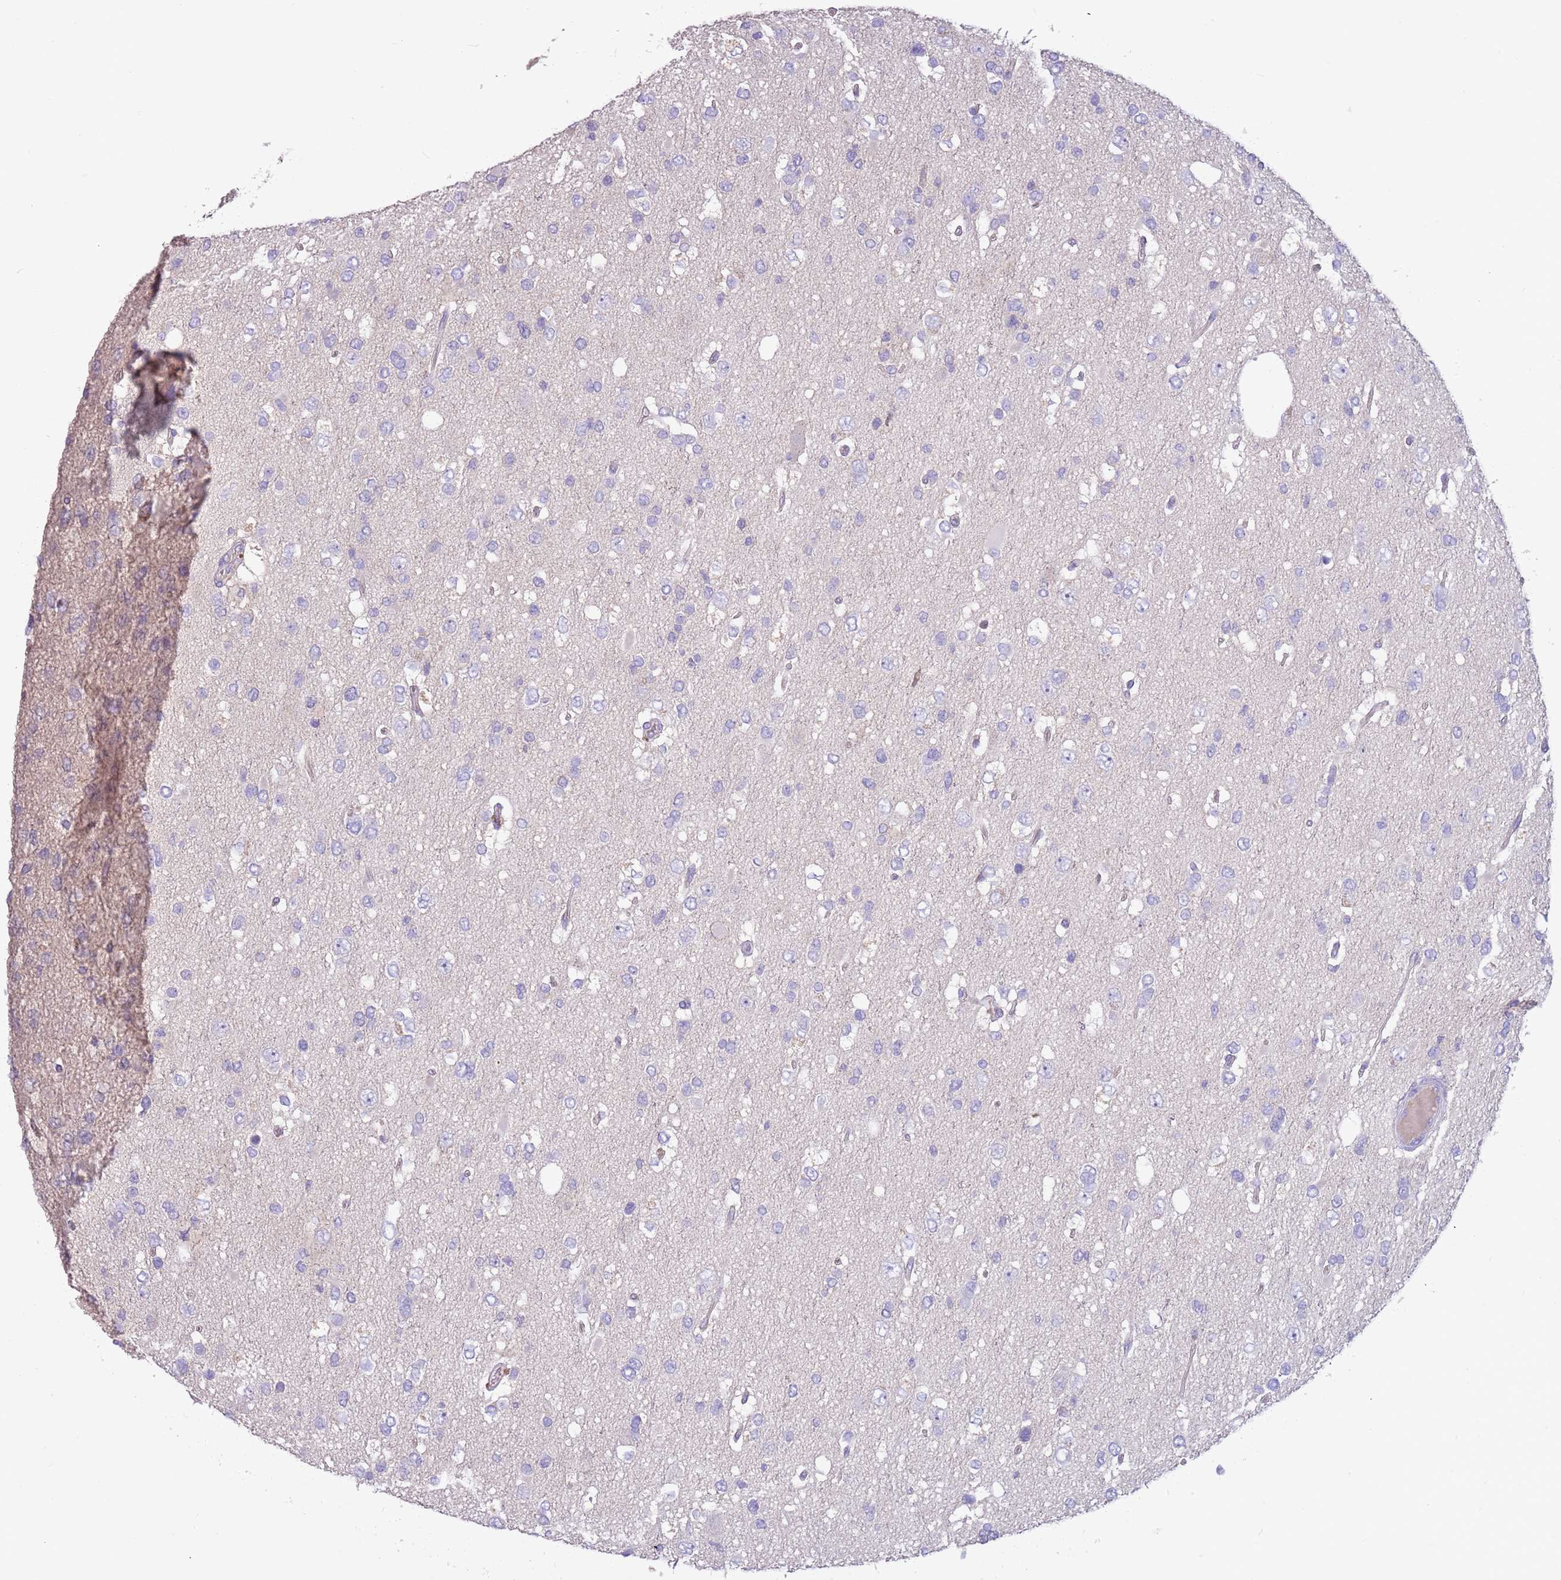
{"staining": {"intensity": "negative", "quantity": "none", "location": "none"}, "tissue": "glioma", "cell_type": "Tumor cells", "image_type": "cancer", "snomed": [{"axis": "morphology", "description": "Glioma, malignant, High grade"}, {"axis": "topography", "description": "Brain"}], "caption": "Human glioma stained for a protein using immunohistochemistry (IHC) reveals no positivity in tumor cells.", "gene": "TRMO", "patient": {"sex": "male", "age": 53}}